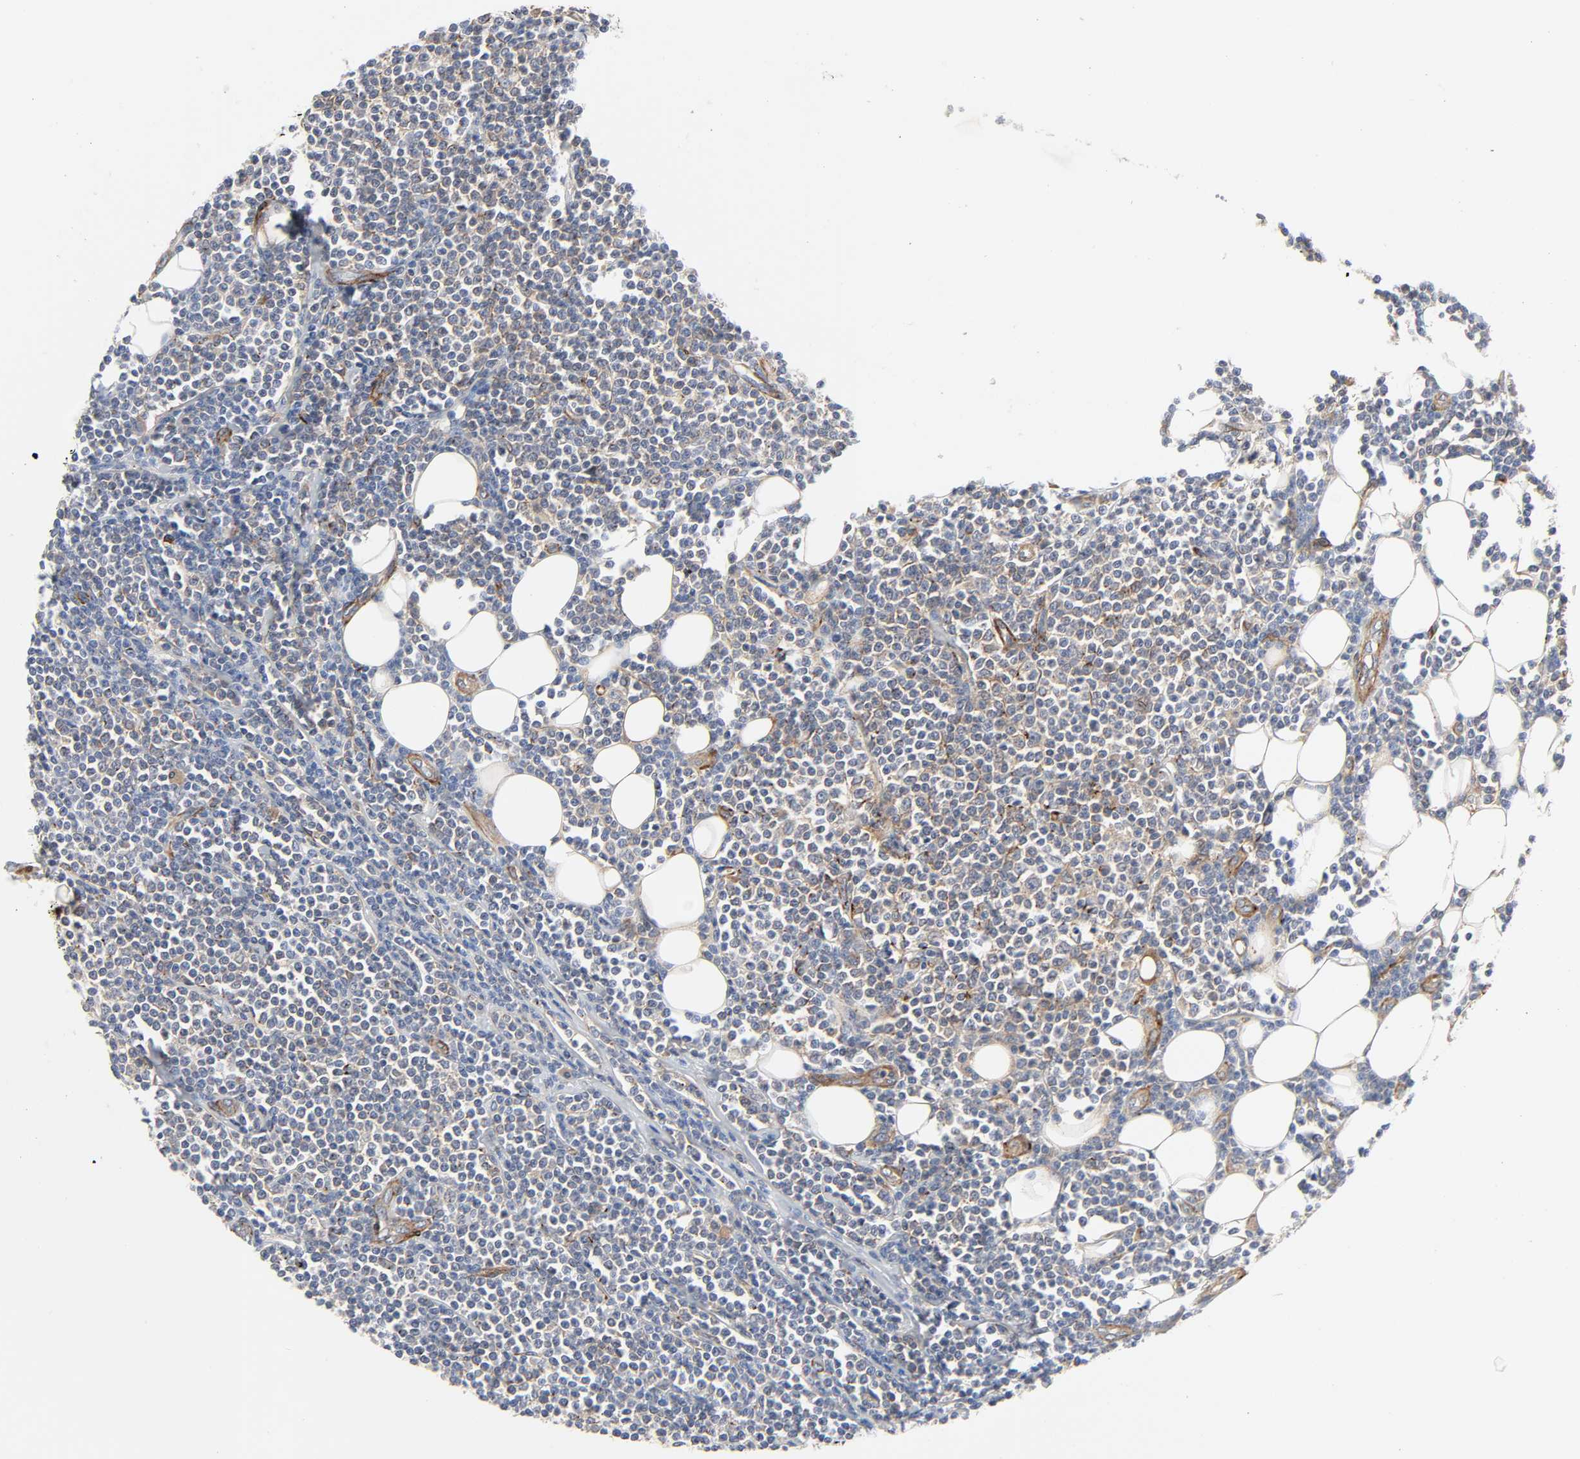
{"staining": {"intensity": "weak", "quantity": "25%-75%", "location": "cytoplasmic/membranous"}, "tissue": "lymphoma", "cell_type": "Tumor cells", "image_type": "cancer", "snomed": [{"axis": "morphology", "description": "Malignant lymphoma, non-Hodgkin's type, Low grade"}, {"axis": "topography", "description": "Soft tissue"}], "caption": "Weak cytoplasmic/membranous positivity for a protein is seen in about 25%-75% of tumor cells of lymphoma using immunohistochemistry.", "gene": "ARHGAP1", "patient": {"sex": "male", "age": 92}}